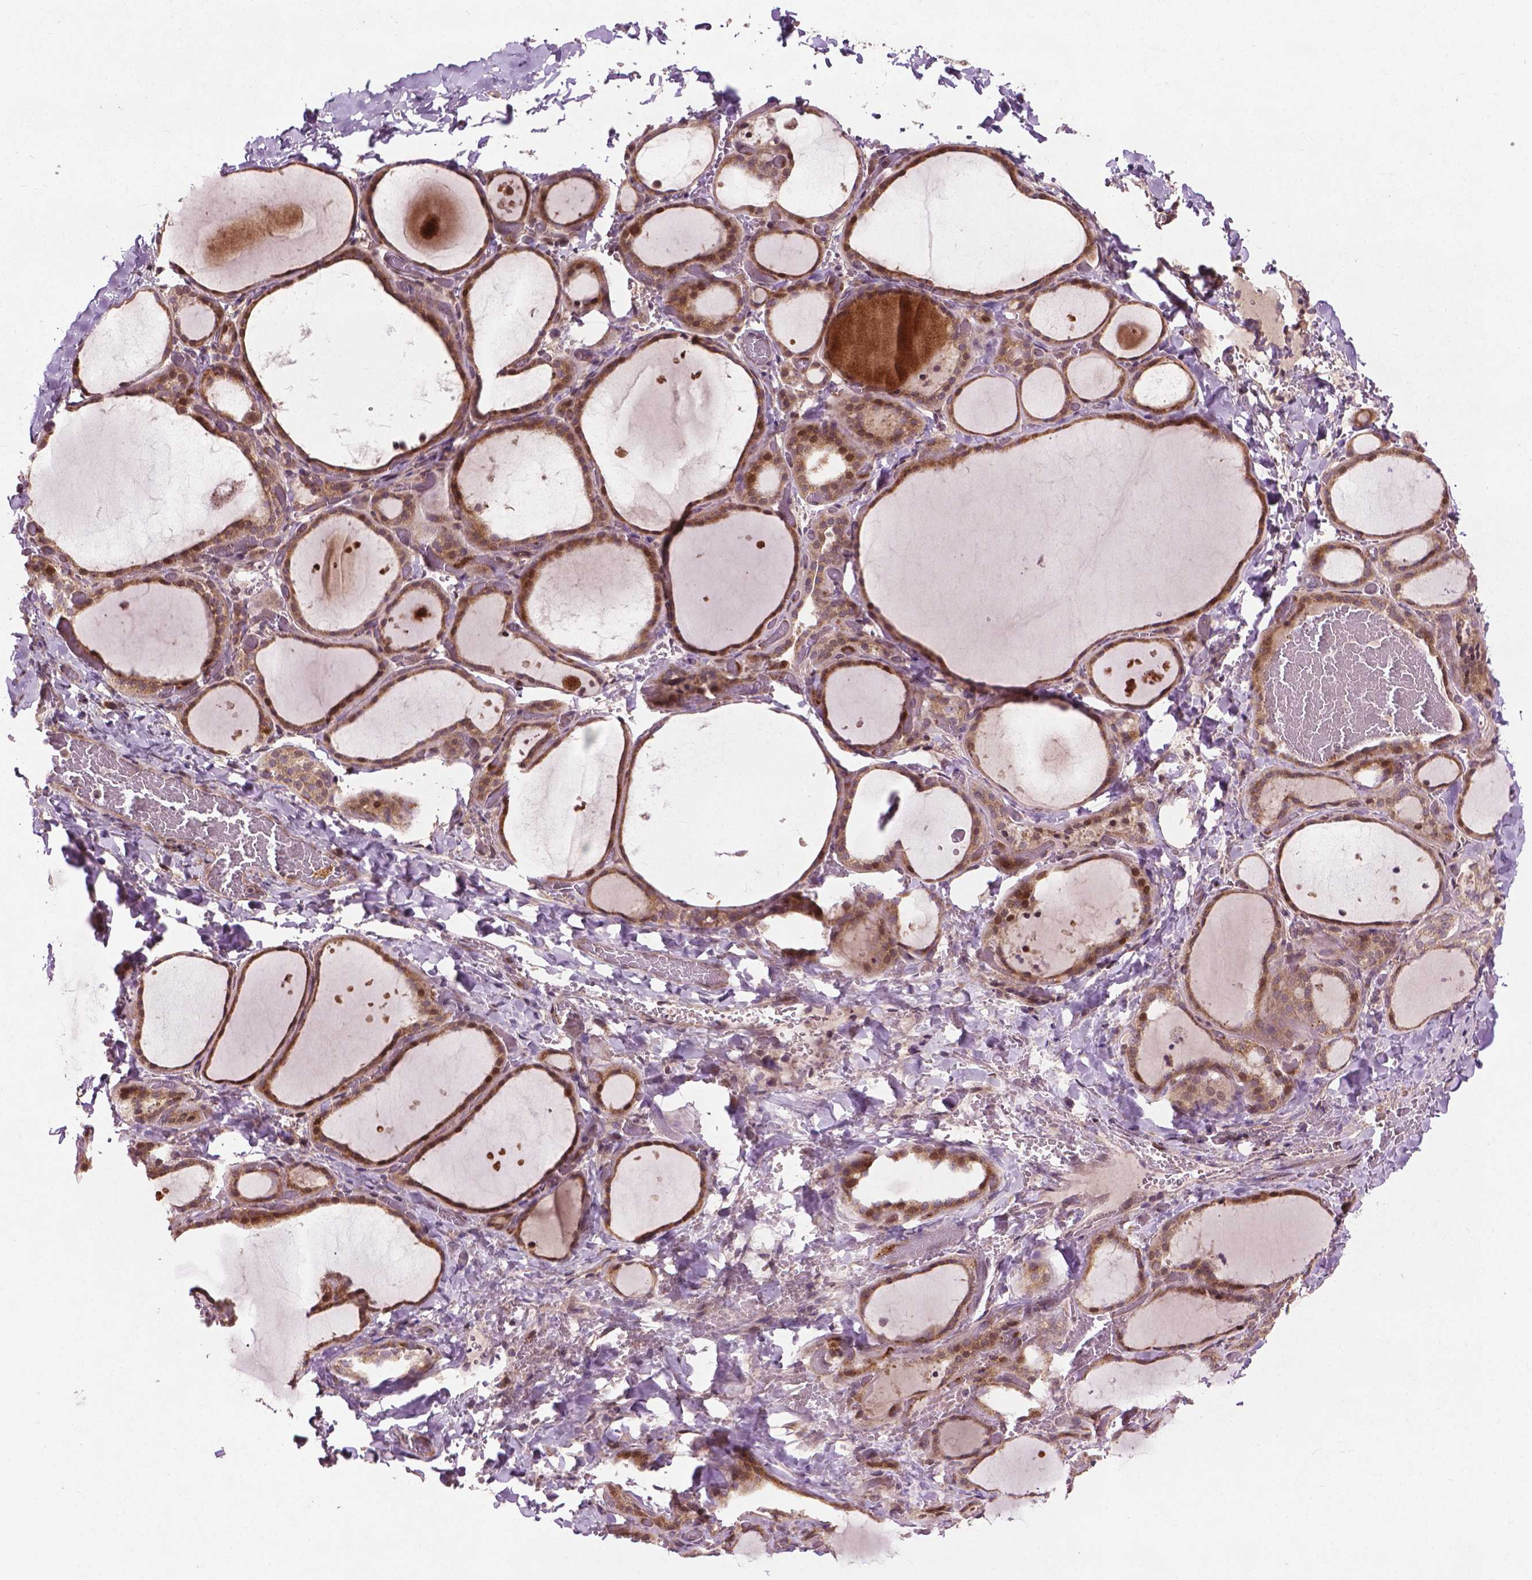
{"staining": {"intensity": "moderate", "quantity": ">75%", "location": "cytoplasmic/membranous,nuclear"}, "tissue": "thyroid gland", "cell_type": "Glandular cells", "image_type": "normal", "snomed": [{"axis": "morphology", "description": "Normal tissue, NOS"}, {"axis": "topography", "description": "Thyroid gland"}], "caption": "Glandular cells demonstrate medium levels of moderate cytoplasmic/membranous,nuclear positivity in about >75% of cells in normal thyroid gland. (Brightfield microscopy of DAB IHC at high magnification).", "gene": "B3GALNT2", "patient": {"sex": "female", "age": 36}}